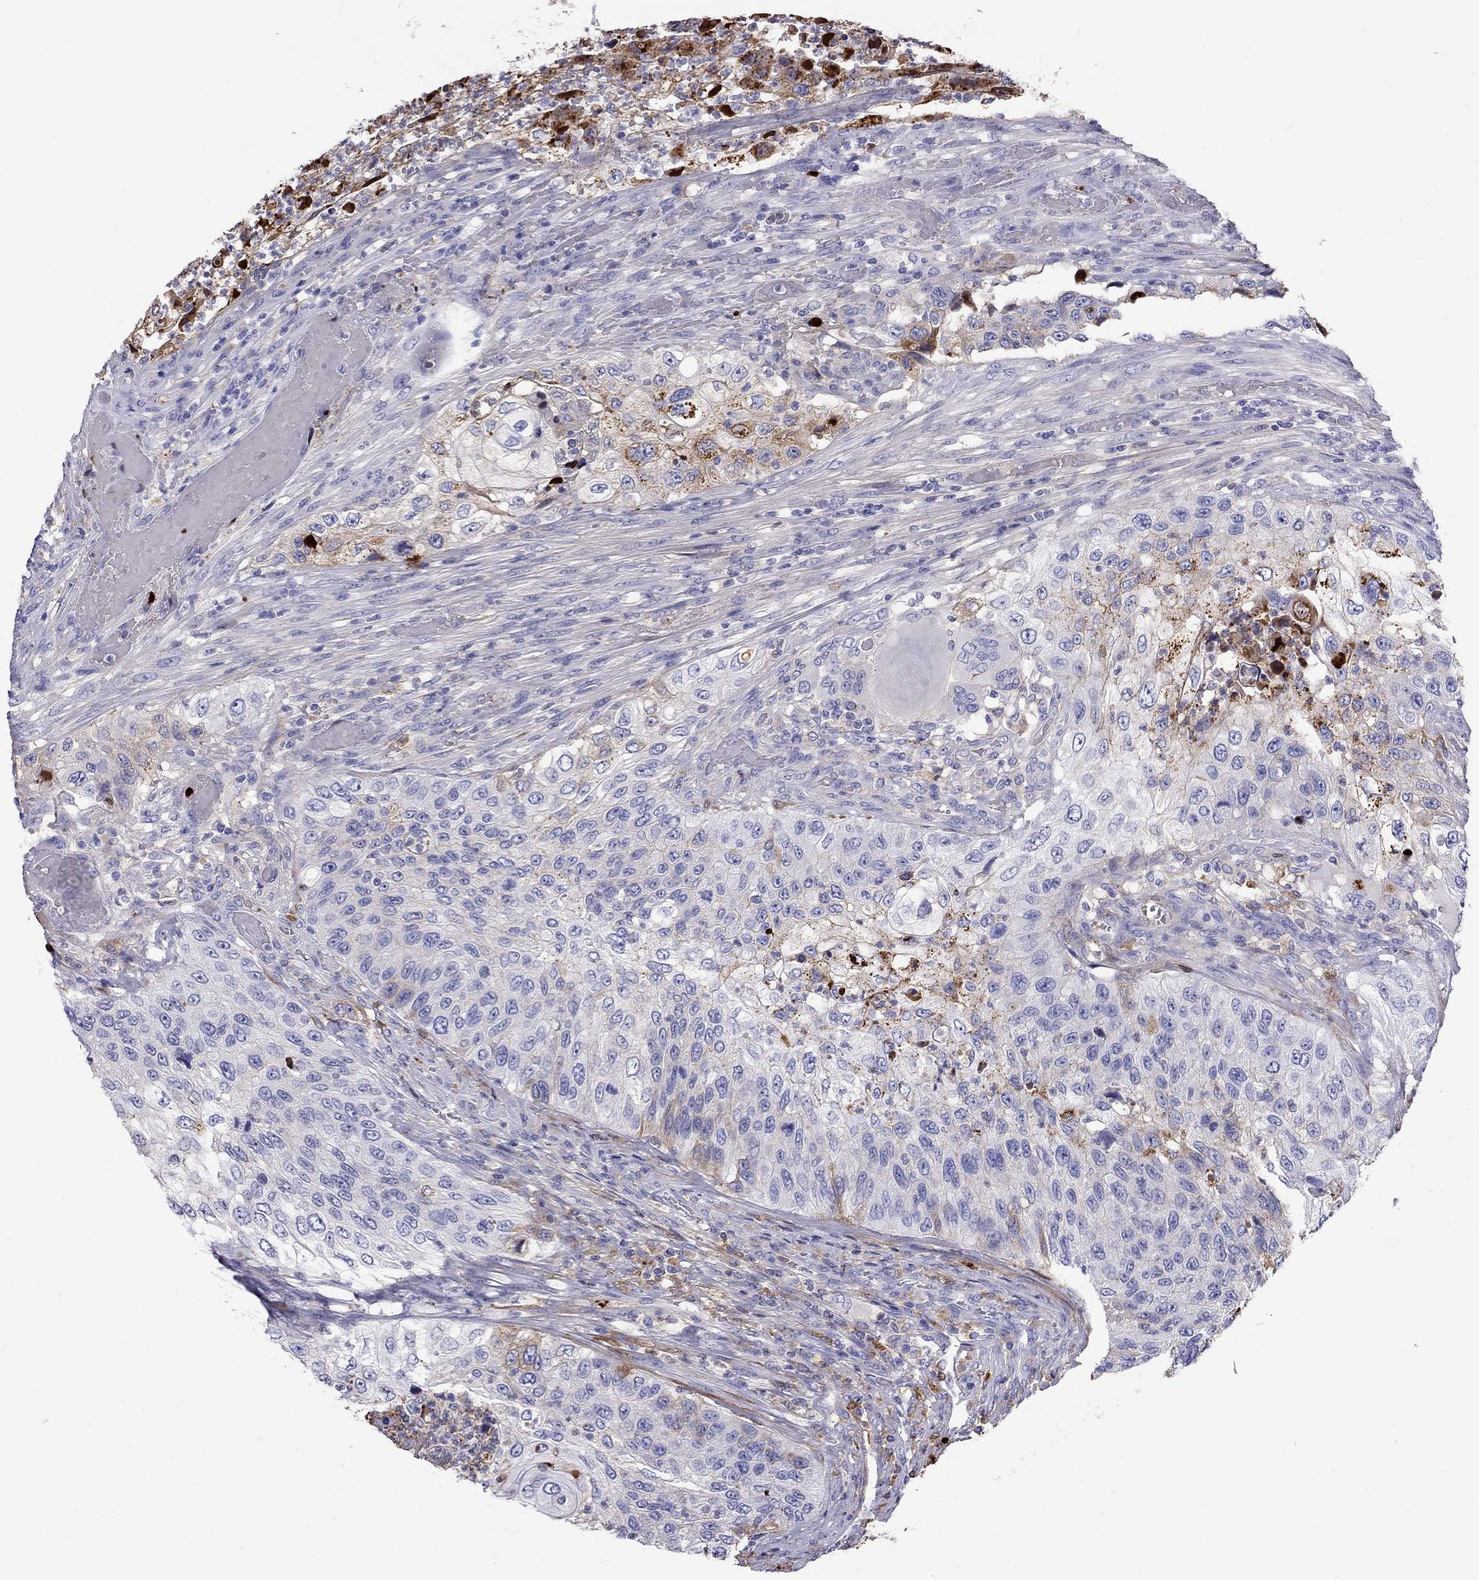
{"staining": {"intensity": "moderate", "quantity": "<25%", "location": "cytoplasmic/membranous"}, "tissue": "urothelial cancer", "cell_type": "Tumor cells", "image_type": "cancer", "snomed": [{"axis": "morphology", "description": "Urothelial carcinoma, High grade"}, {"axis": "topography", "description": "Urinary bladder"}], "caption": "The photomicrograph displays a brown stain indicating the presence of a protein in the cytoplasmic/membranous of tumor cells in urothelial cancer.", "gene": "SERPINA3", "patient": {"sex": "female", "age": 60}}